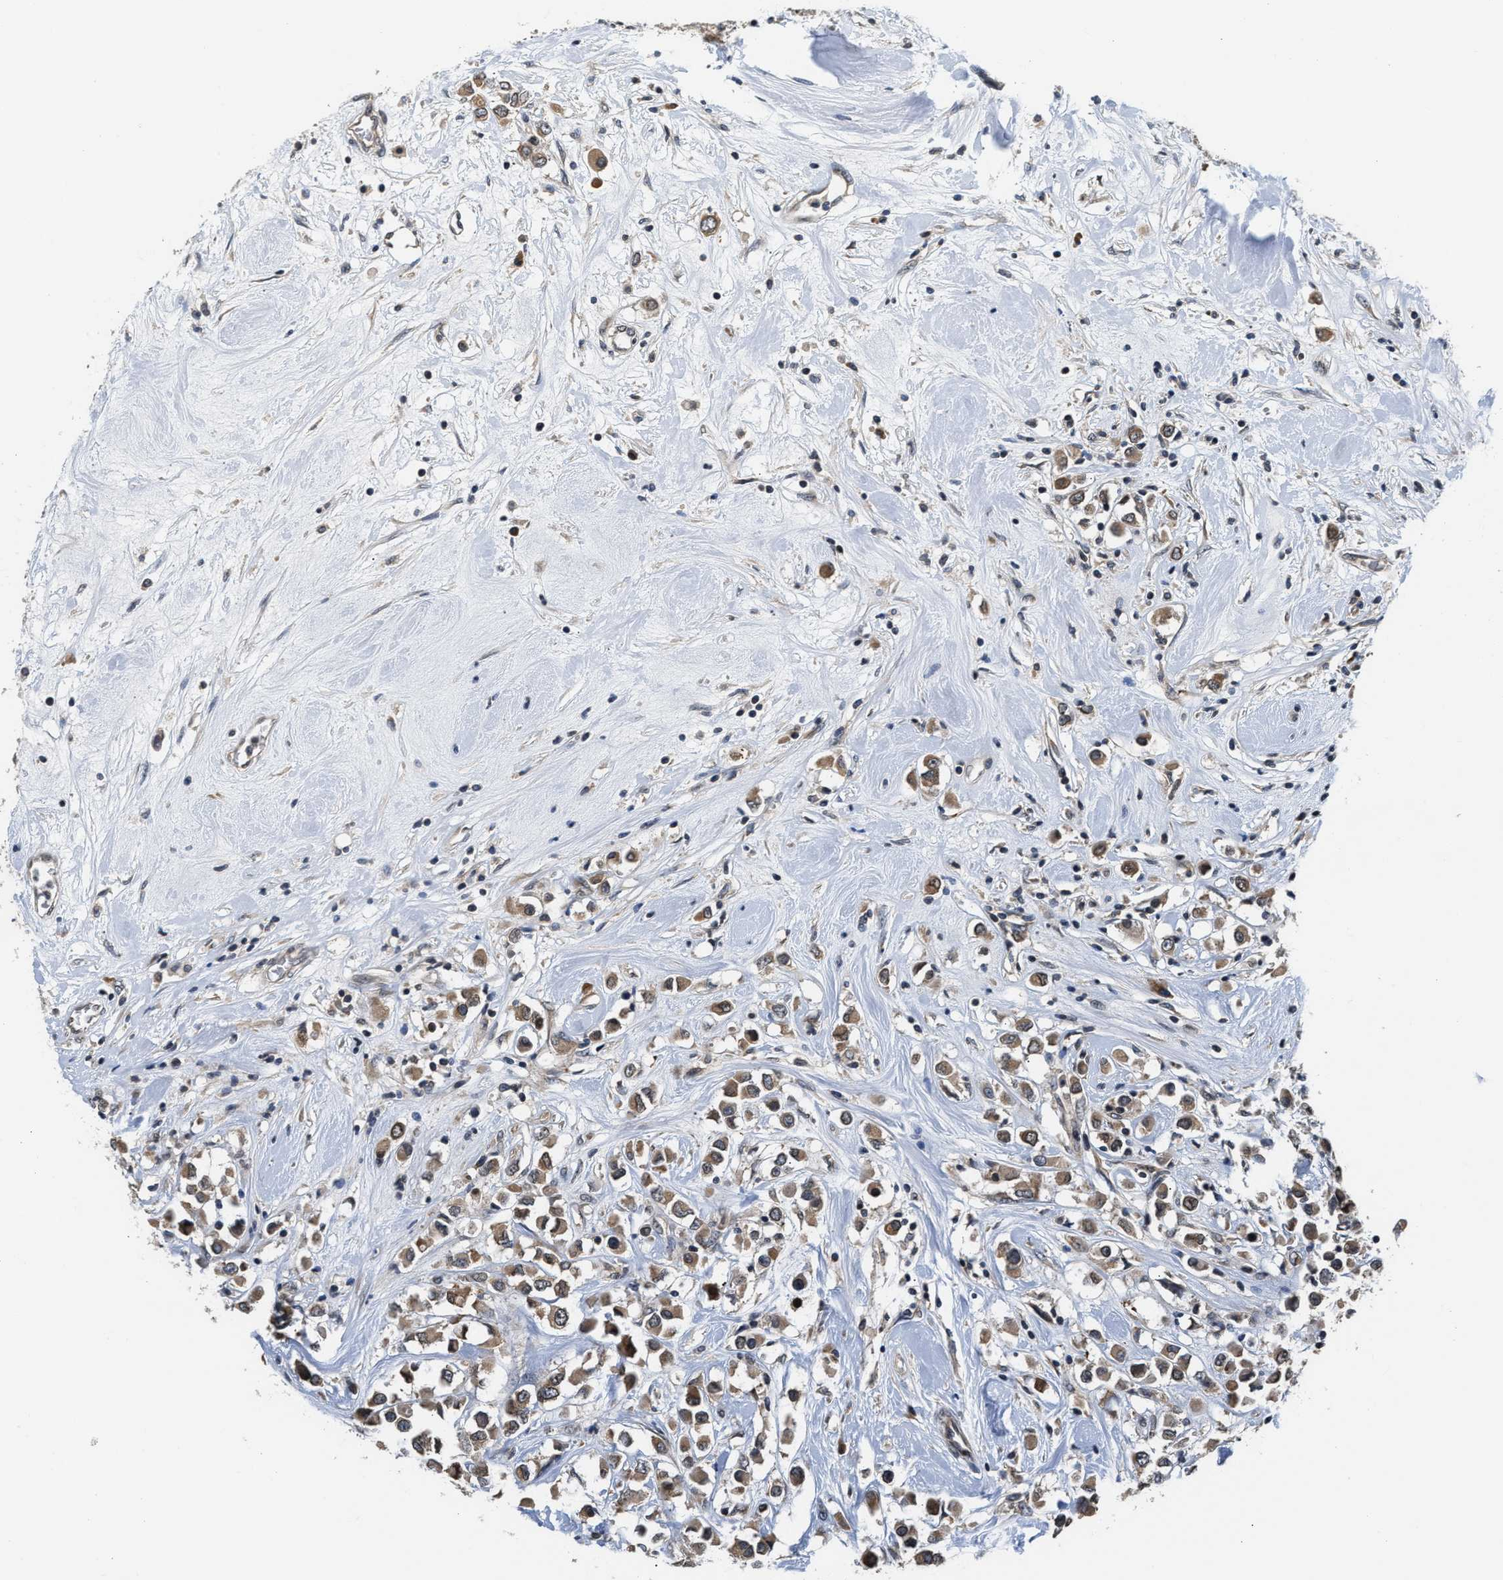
{"staining": {"intensity": "moderate", "quantity": ">75%", "location": "cytoplasmic/membranous"}, "tissue": "breast cancer", "cell_type": "Tumor cells", "image_type": "cancer", "snomed": [{"axis": "morphology", "description": "Duct carcinoma"}, {"axis": "topography", "description": "Breast"}], "caption": "Infiltrating ductal carcinoma (breast) was stained to show a protein in brown. There is medium levels of moderate cytoplasmic/membranous staining in about >75% of tumor cells.", "gene": "RAB29", "patient": {"sex": "female", "age": 61}}